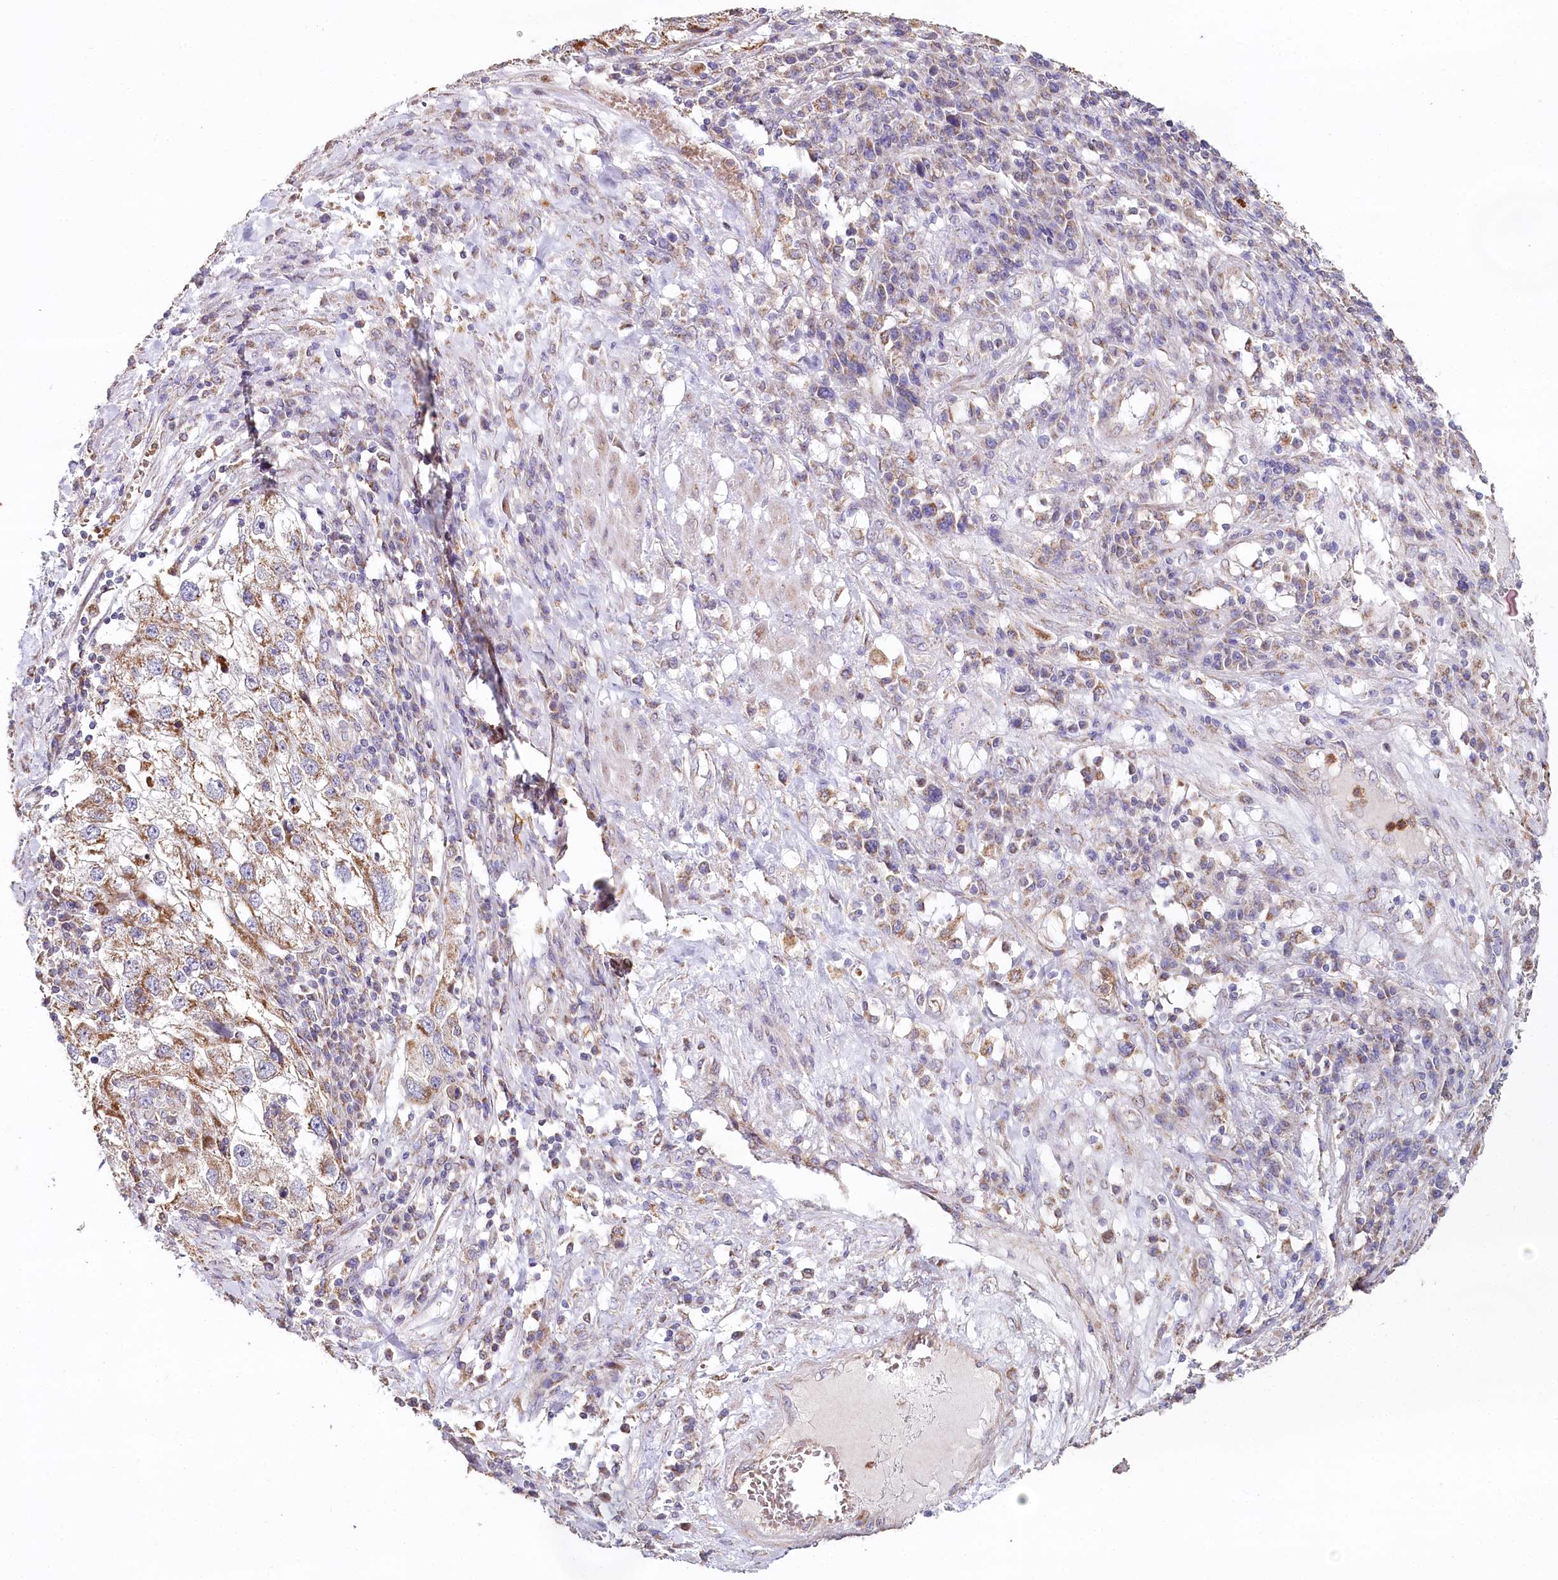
{"staining": {"intensity": "moderate", "quantity": "<25%", "location": "cytoplasmic/membranous"}, "tissue": "endometrial cancer", "cell_type": "Tumor cells", "image_type": "cancer", "snomed": [{"axis": "morphology", "description": "Adenocarcinoma, NOS"}, {"axis": "topography", "description": "Endometrium"}], "caption": "IHC micrograph of neoplastic tissue: endometrial adenocarcinoma stained using immunohistochemistry displays low levels of moderate protein expression localized specifically in the cytoplasmic/membranous of tumor cells, appearing as a cytoplasmic/membranous brown color.", "gene": "MMP25", "patient": {"sex": "female", "age": 49}}